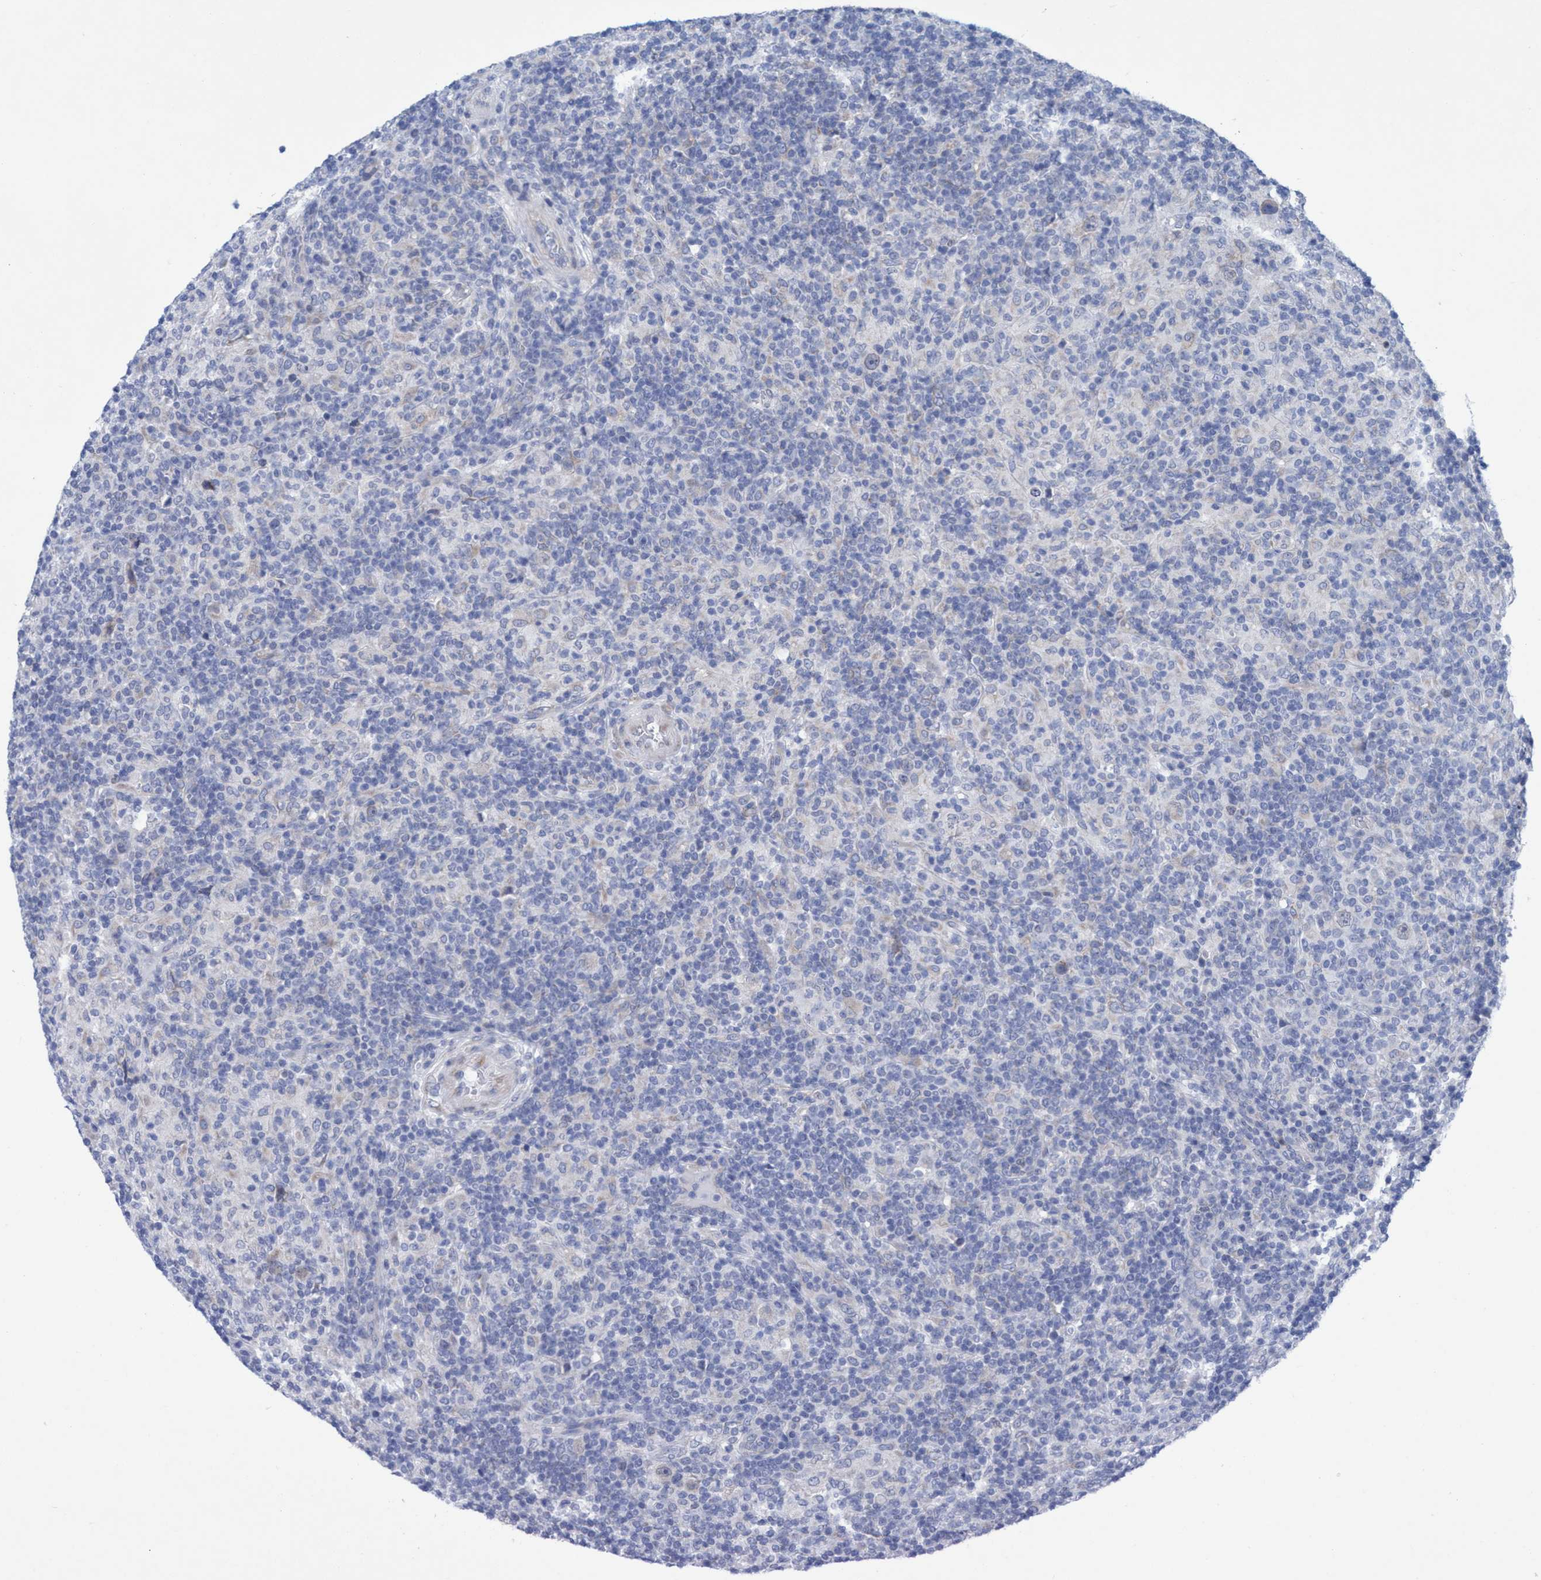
{"staining": {"intensity": "weak", "quantity": "<25%", "location": "cytoplasmic/membranous"}, "tissue": "lymphoma", "cell_type": "Tumor cells", "image_type": "cancer", "snomed": [{"axis": "morphology", "description": "Hodgkin's disease, NOS"}, {"axis": "topography", "description": "Lymph node"}], "caption": "Human lymphoma stained for a protein using immunohistochemistry (IHC) demonstrates no staining in tumor cells.", "gene": "RSAD1", "patient": {"sex": "male", "age": 70}}